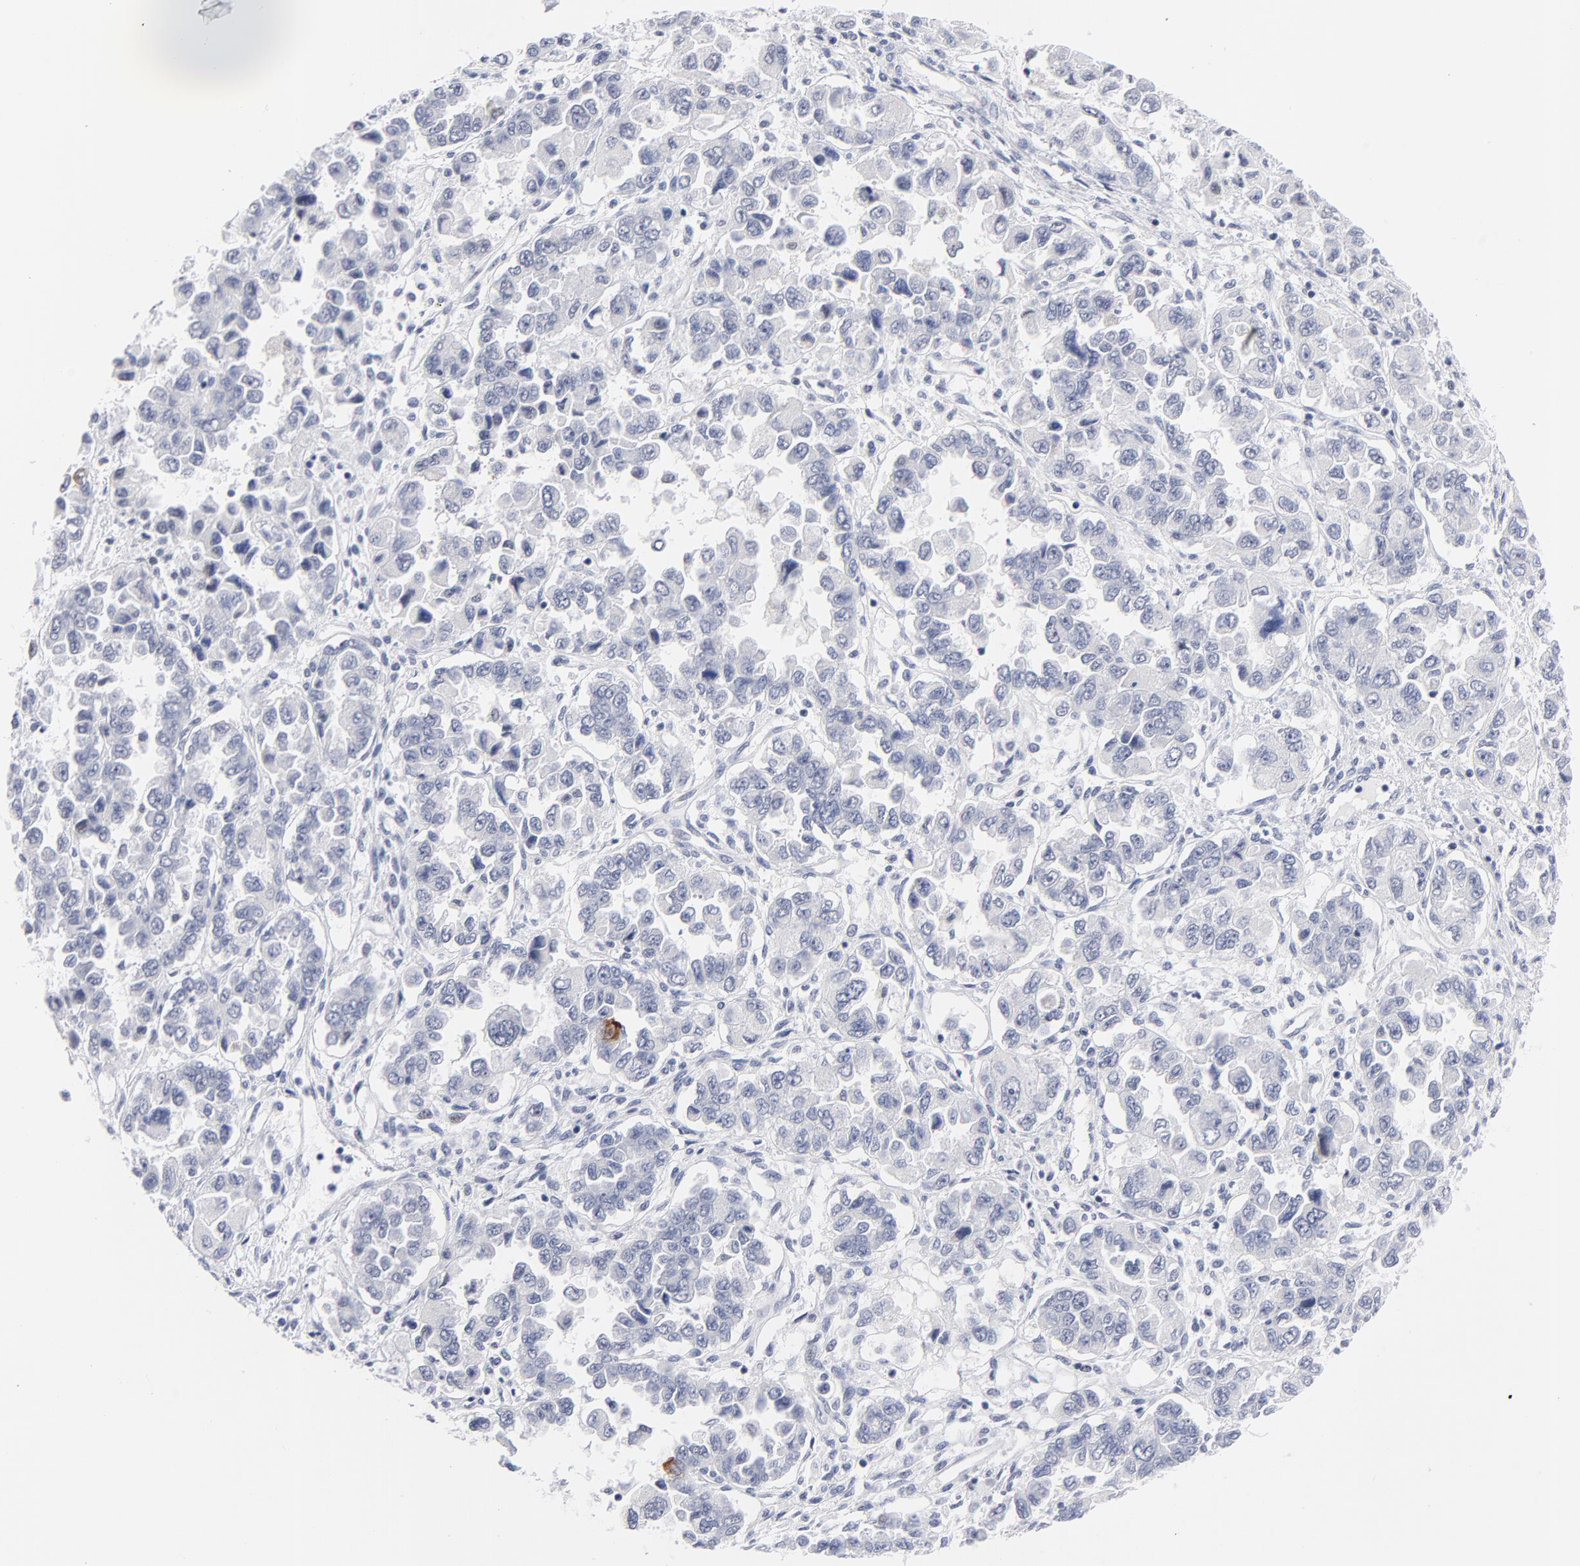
{"staining": {"intensity": "moderate", "quantity": "<25%", "location": "cytoplasmic/membranous"}, "tissue": "ovarian cancer", "cell_type": "Tumor cells", "image_type": "cancer", "snomed": [{"axis": "morphology", "description": "Cystadenocarcinoma, serous, NOS"}, {"axis": "topography", "description": "Ovary"}], "caption": "DAB (3,3'-diaminobenzidine) immunohistochemical staining of ovarian serous cystadenocarcinoma displays moderate cytoplasmic/membranous protein staining in about <25% of tumor cells. The protein is stained brown, and the nuclei are stained in blue (DAB (3,3'-diaminobenzidine) IHC with brightfield microscopy, high magnification).", "gene": "KHNYN", "patient": {"sex": "female", "age": 84}}